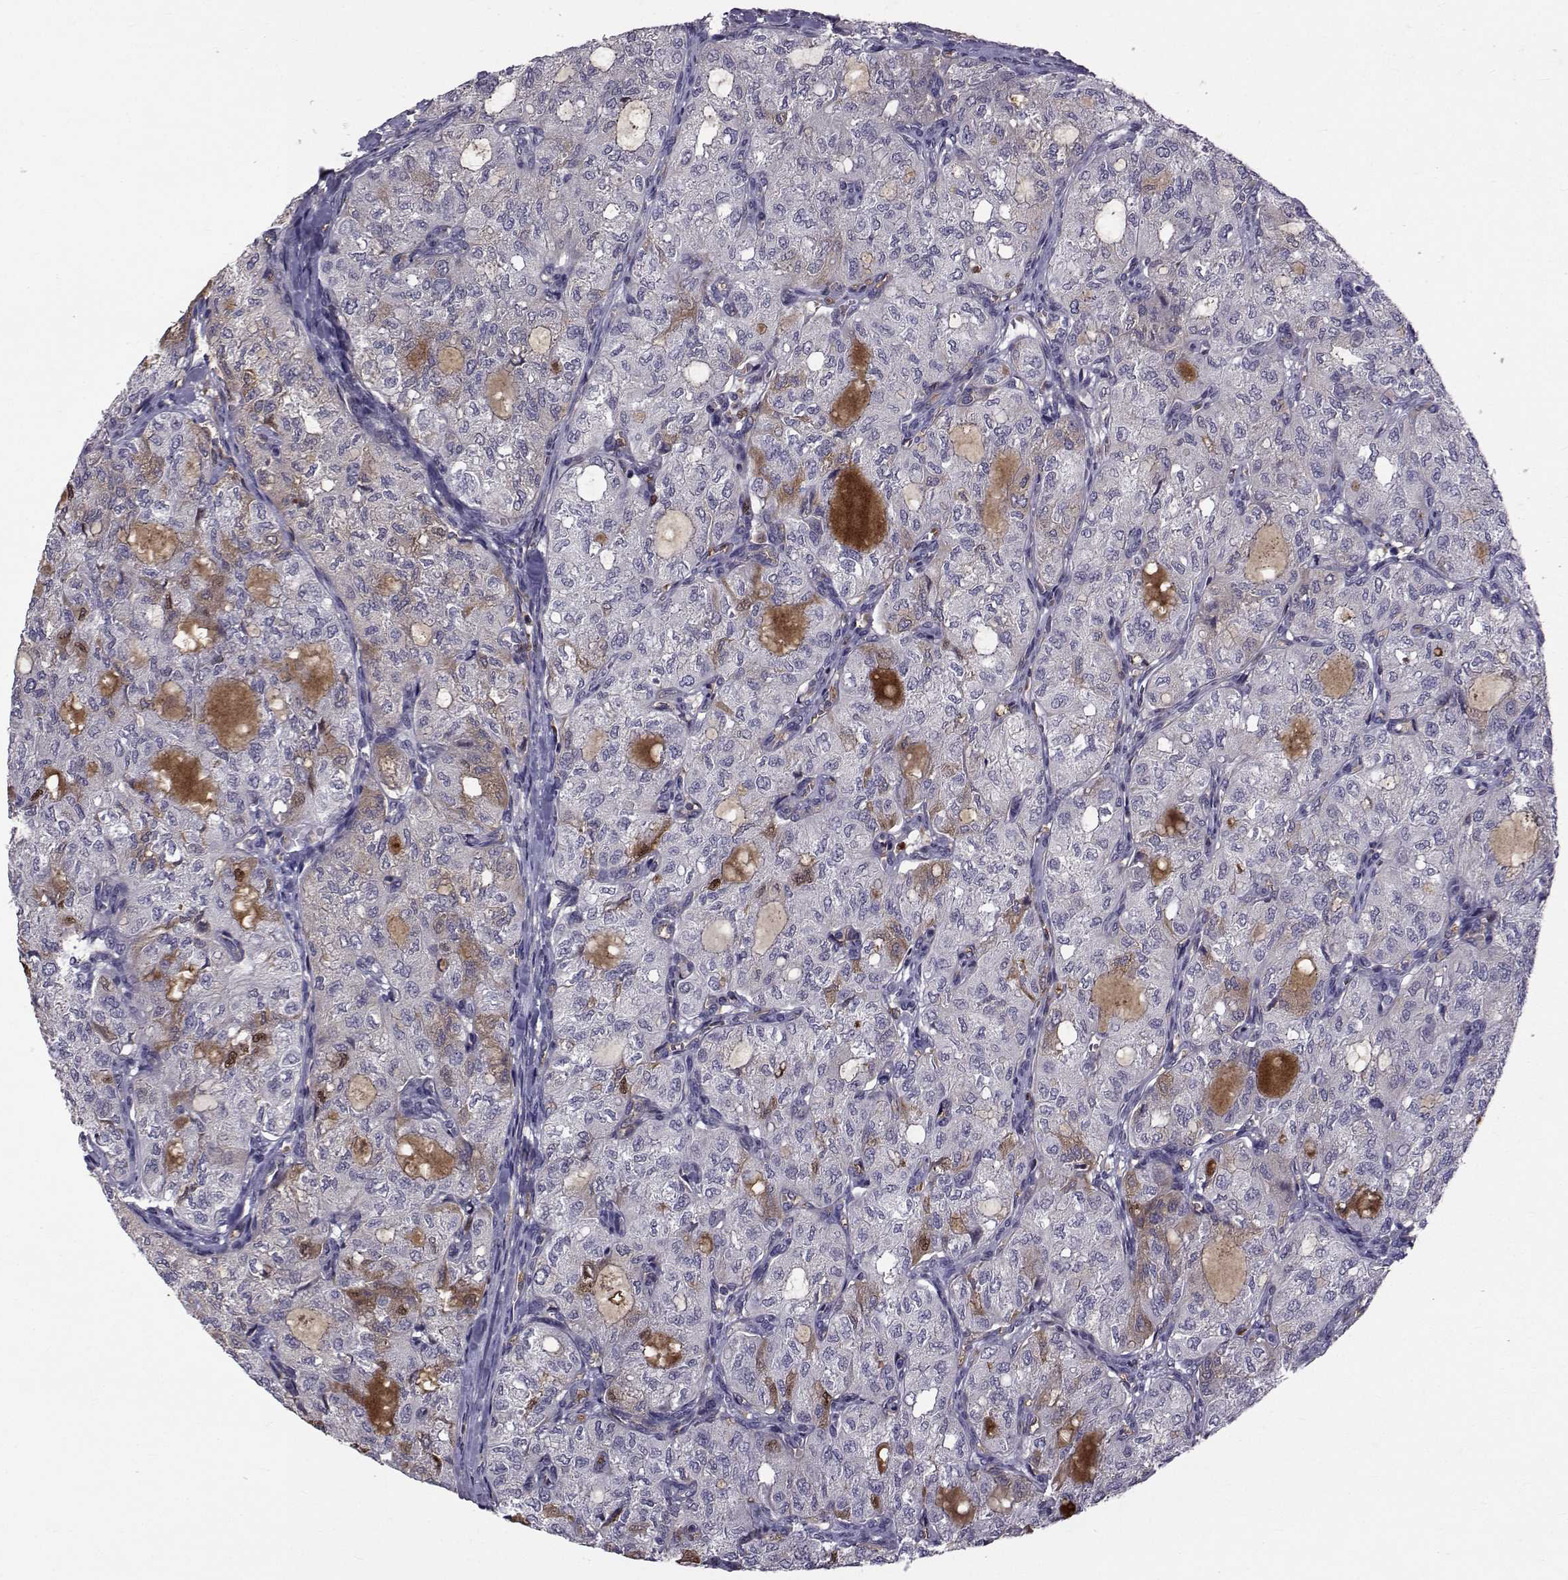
{"staining": {"intensity": "weak", "quantity": "<25%", "location": "cytoplasmic/membranous"}, "tissue": "thyroid cancer", "cell_type": "Tumor cells", "image_type": "cancer", "snomed": [{"axis": "morphology", "description": "Follicular adenoma carcinoma, NOS"}, {"axis": "topography", "description": "Thyroid gland"}], "caption": "DAB (3,3'-diaminobenzidine) immunohistochemical staining of follicular adenoma carcinoma (thyroid) exhibits no significant positivity in tumor cells.", "gene": "TNFRSF11B", "patient": {"sex": "male", "age": 75}}